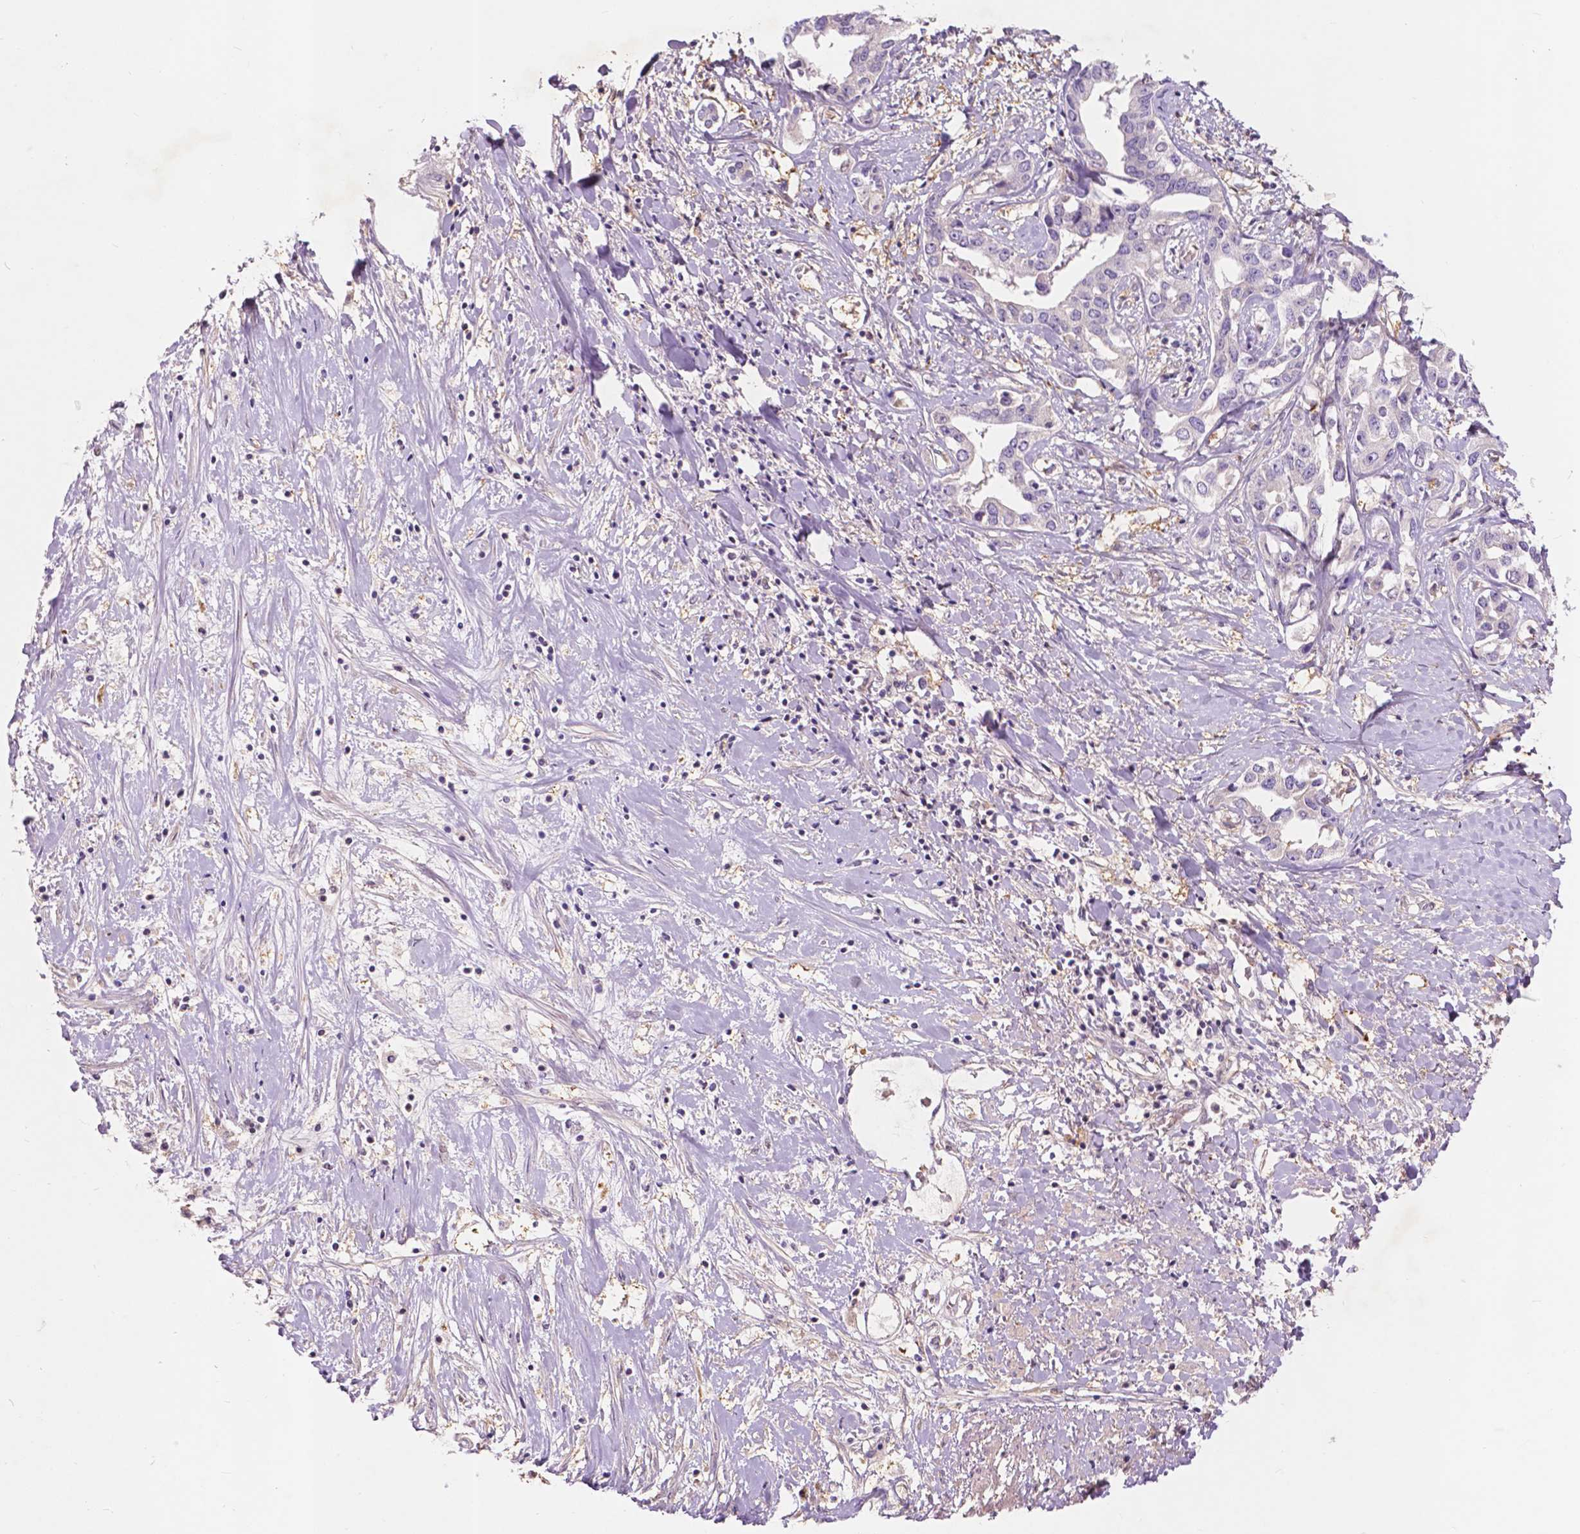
{"staining": {"intensity": "negative", "quantity": "none", "location": "none"}, "tissue": "liver cancer", "cell_type": "Tumor cells", "image_type": "cancer", "snomed": [{"axis": "morphology", "description": "Cholangiocarcinoma"}, {"axis": "topography", "description": "Liver"}], "caption": "The image demonstrates no significant staining in tumor cells of cholangiocarcinoma (liver).", "gene": "GPR37", "patient": {"sex": "male", "age": 59}}